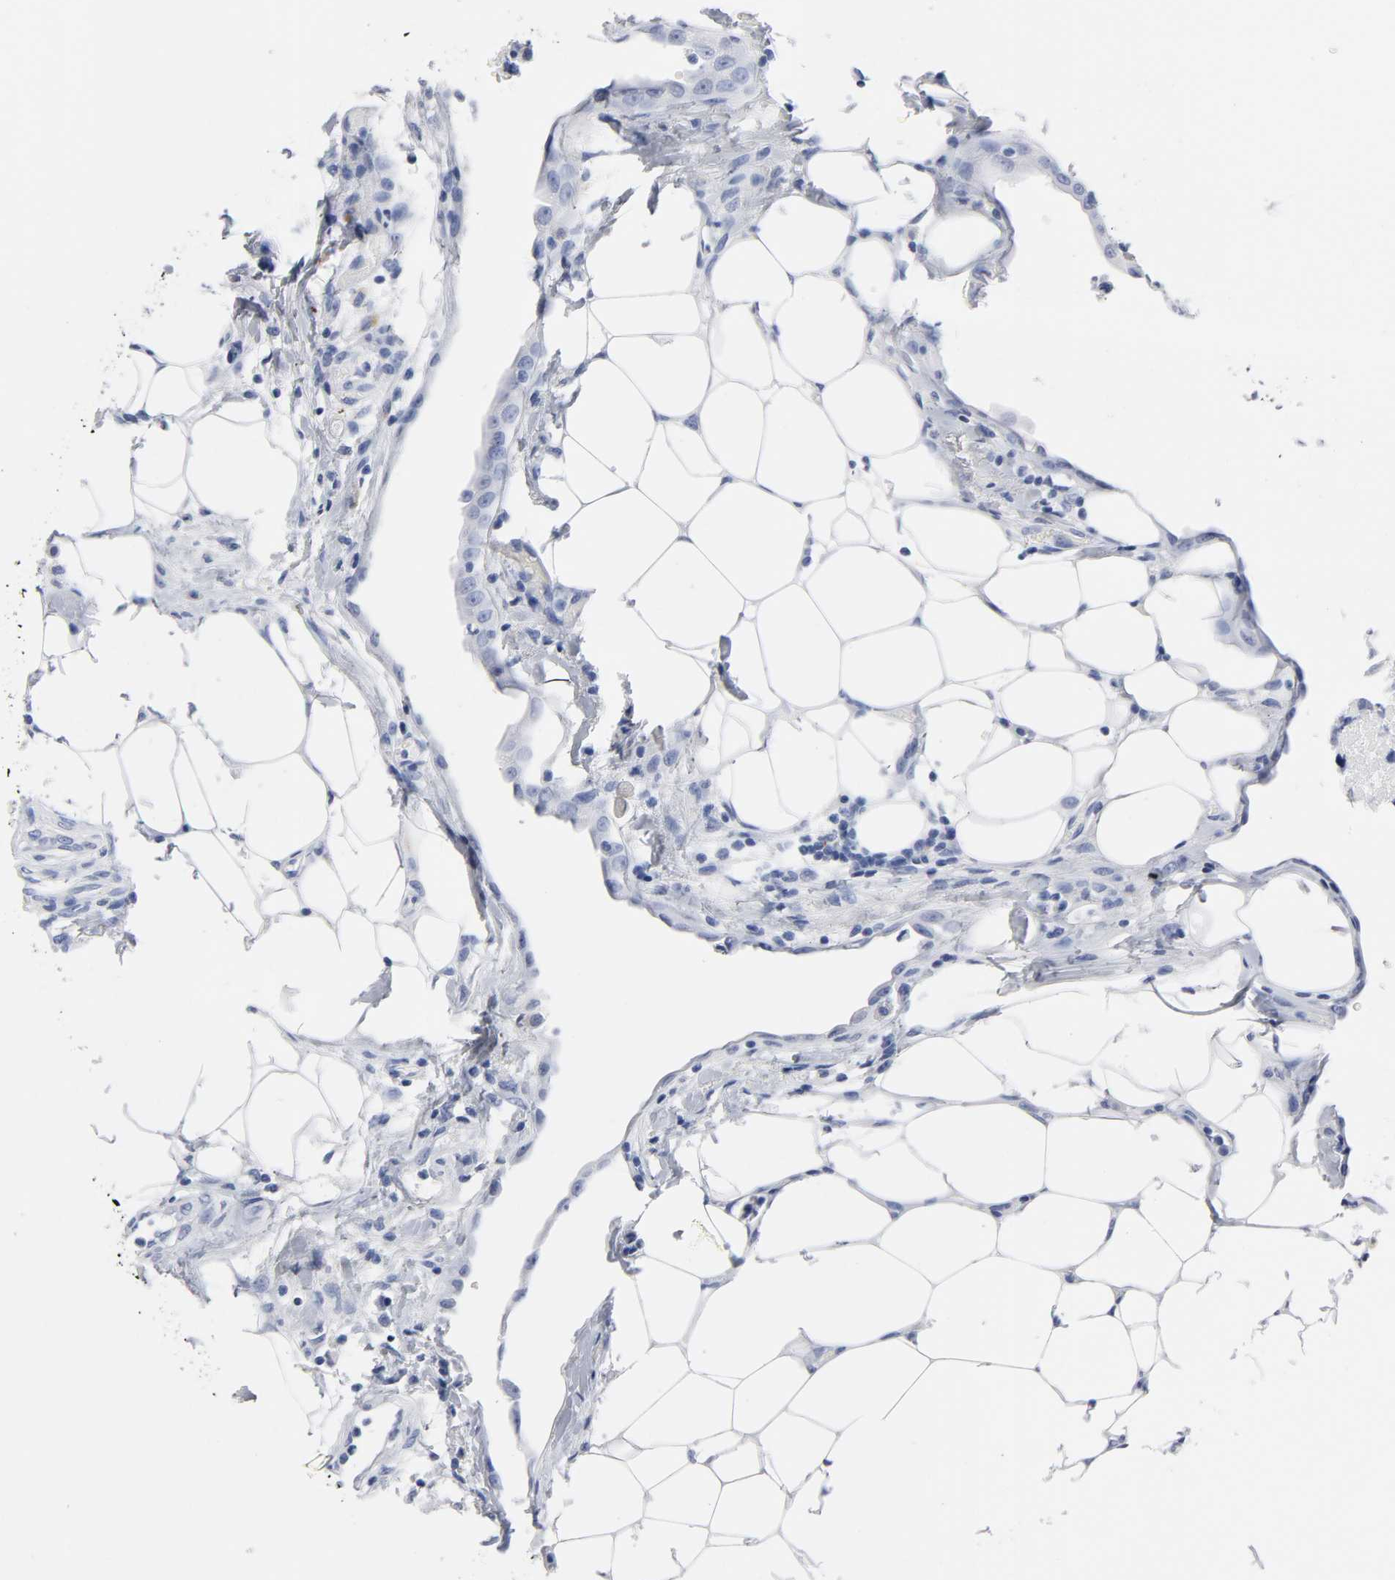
{"staining": {"intensity": "negative", "quantity": "none", "location": "none"}, "tissue": "colorectal cancer", "cell_type": "Tumor cells", "image_type": "cancer", "snomed": [{"axis": "morphology", "description": "Adenocarcinoma, NOS"}, {"axis": "topography", "description": "Colon"}], "caption": "This is a photomicrograph of immunohistochemistry staining of adenocarcinoma (colorectal), which shows no staining in tumor cells. (DAB (3,3'-diaminobenzidine) immunohistochemistry (IHC) visualized using brightfield microscopy, high magnification).", "gene": "PLP1", "patient": {"sex": "female", "age": 86}}